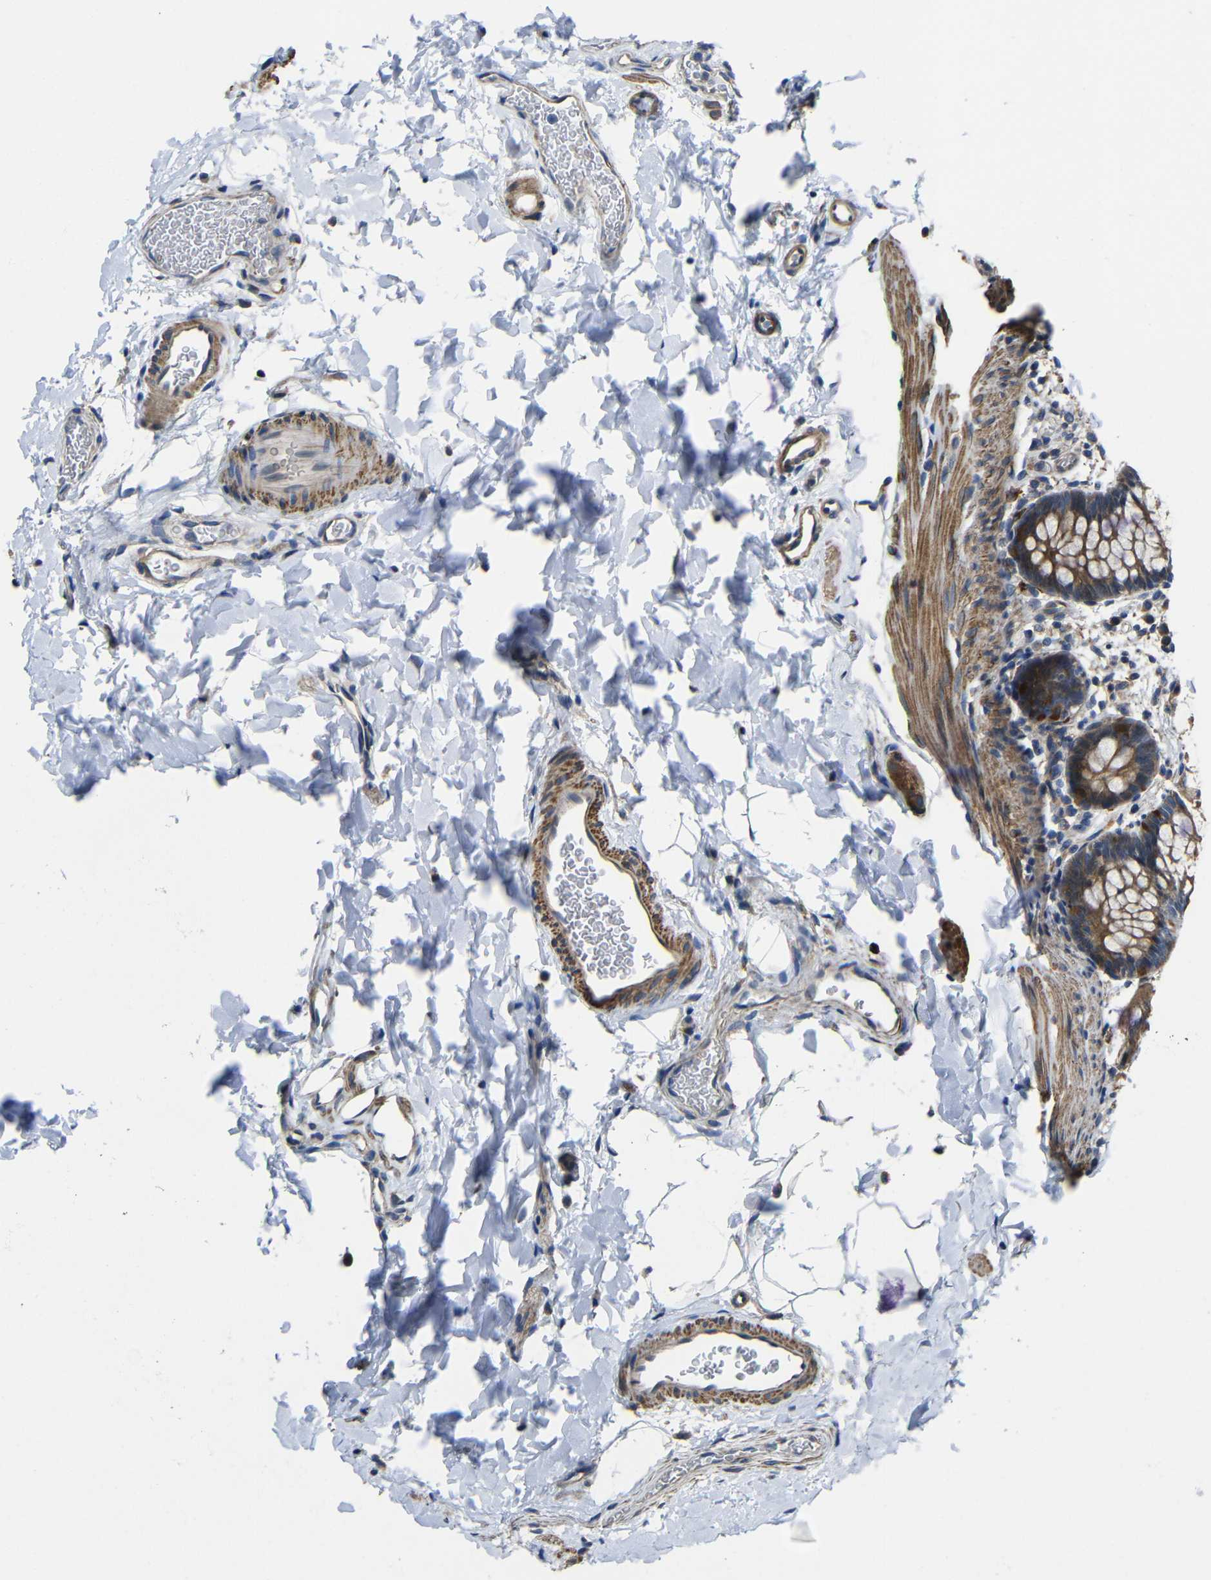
{"staining": {"intensity": "moderate", "quantity": ">75%", "location": "cytoplasmic/membranous"}, "tissue": "rectum", "cell_type": "Glandular cells", "image_type": "normal", "snomed": [{"axis": "morphology", "description": "Normal tissue, NOS"}, {"axis": "topography", "description": "Rectum"}], "caption": "IHC micrograph of unremarkable rectum stained for a protein (brown), which reveals medium levels of moderate cytoplasmic/membranous positivity in approximately >75% of glandular cells.", "gene": "GDI1", "patient": {"sex": "female", "age": 24}}